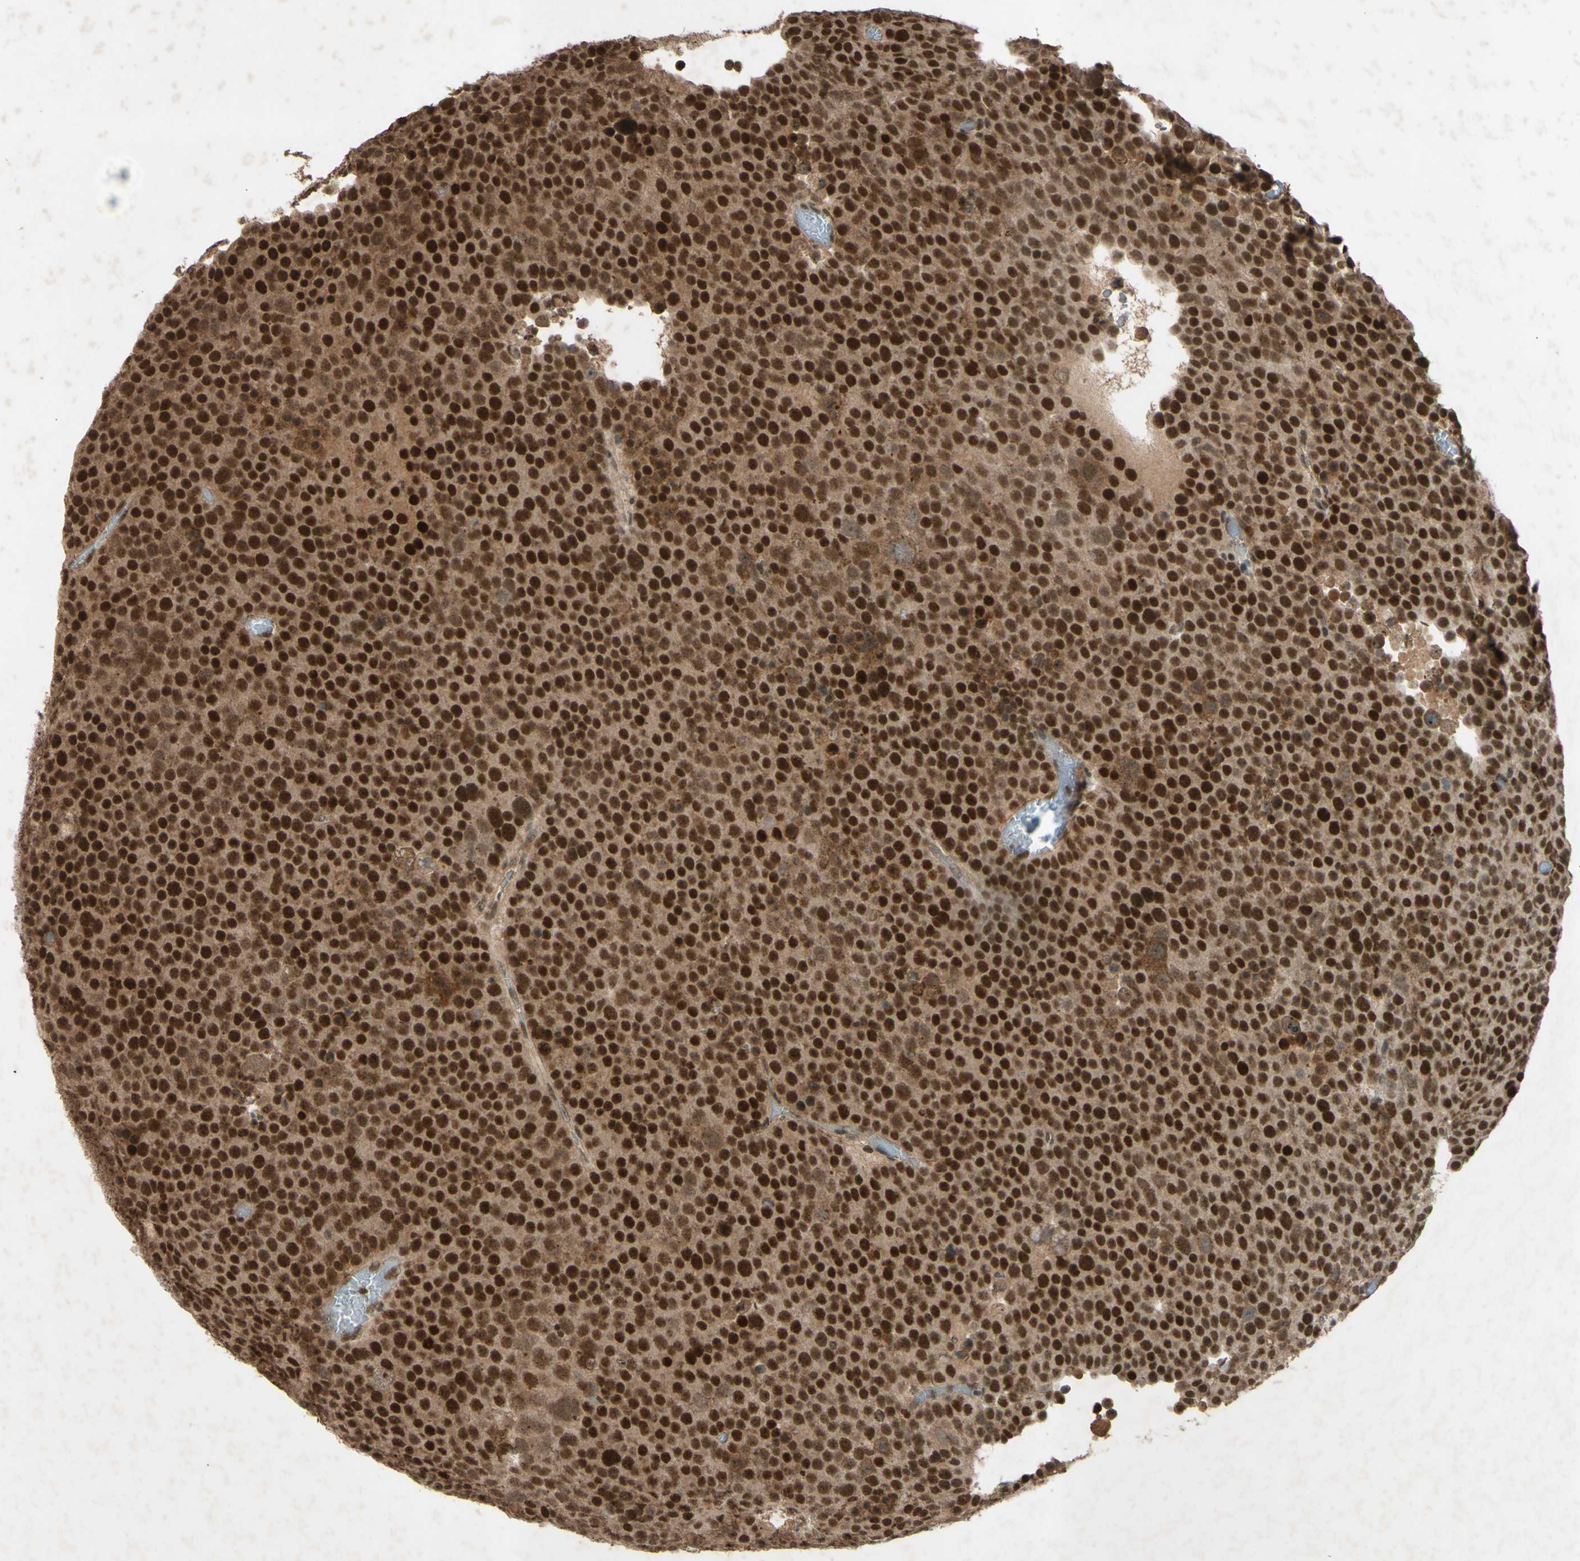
{"staining": {"intensity": "strong", "quantity": ">75%", "location": "cytoplasmic/membranous,nuclear"}, "tissue": "testis cancer", "cell_type": "Tumor cells", "image_type": "cancer", "snomed": [{"axis": "morphology", "description": "Seminoma, NOS"}, {"axis": "topography", "description": "Testis"}], "caption": "DAB immunohistochemical staining of human seminoma (testis) demonstrates strong cytoplasmic/membranous and nuclear protein staining in about >75% of tumor cells.", "gene": "SNW1", "patient": {"sex": "male", "age": 71}}